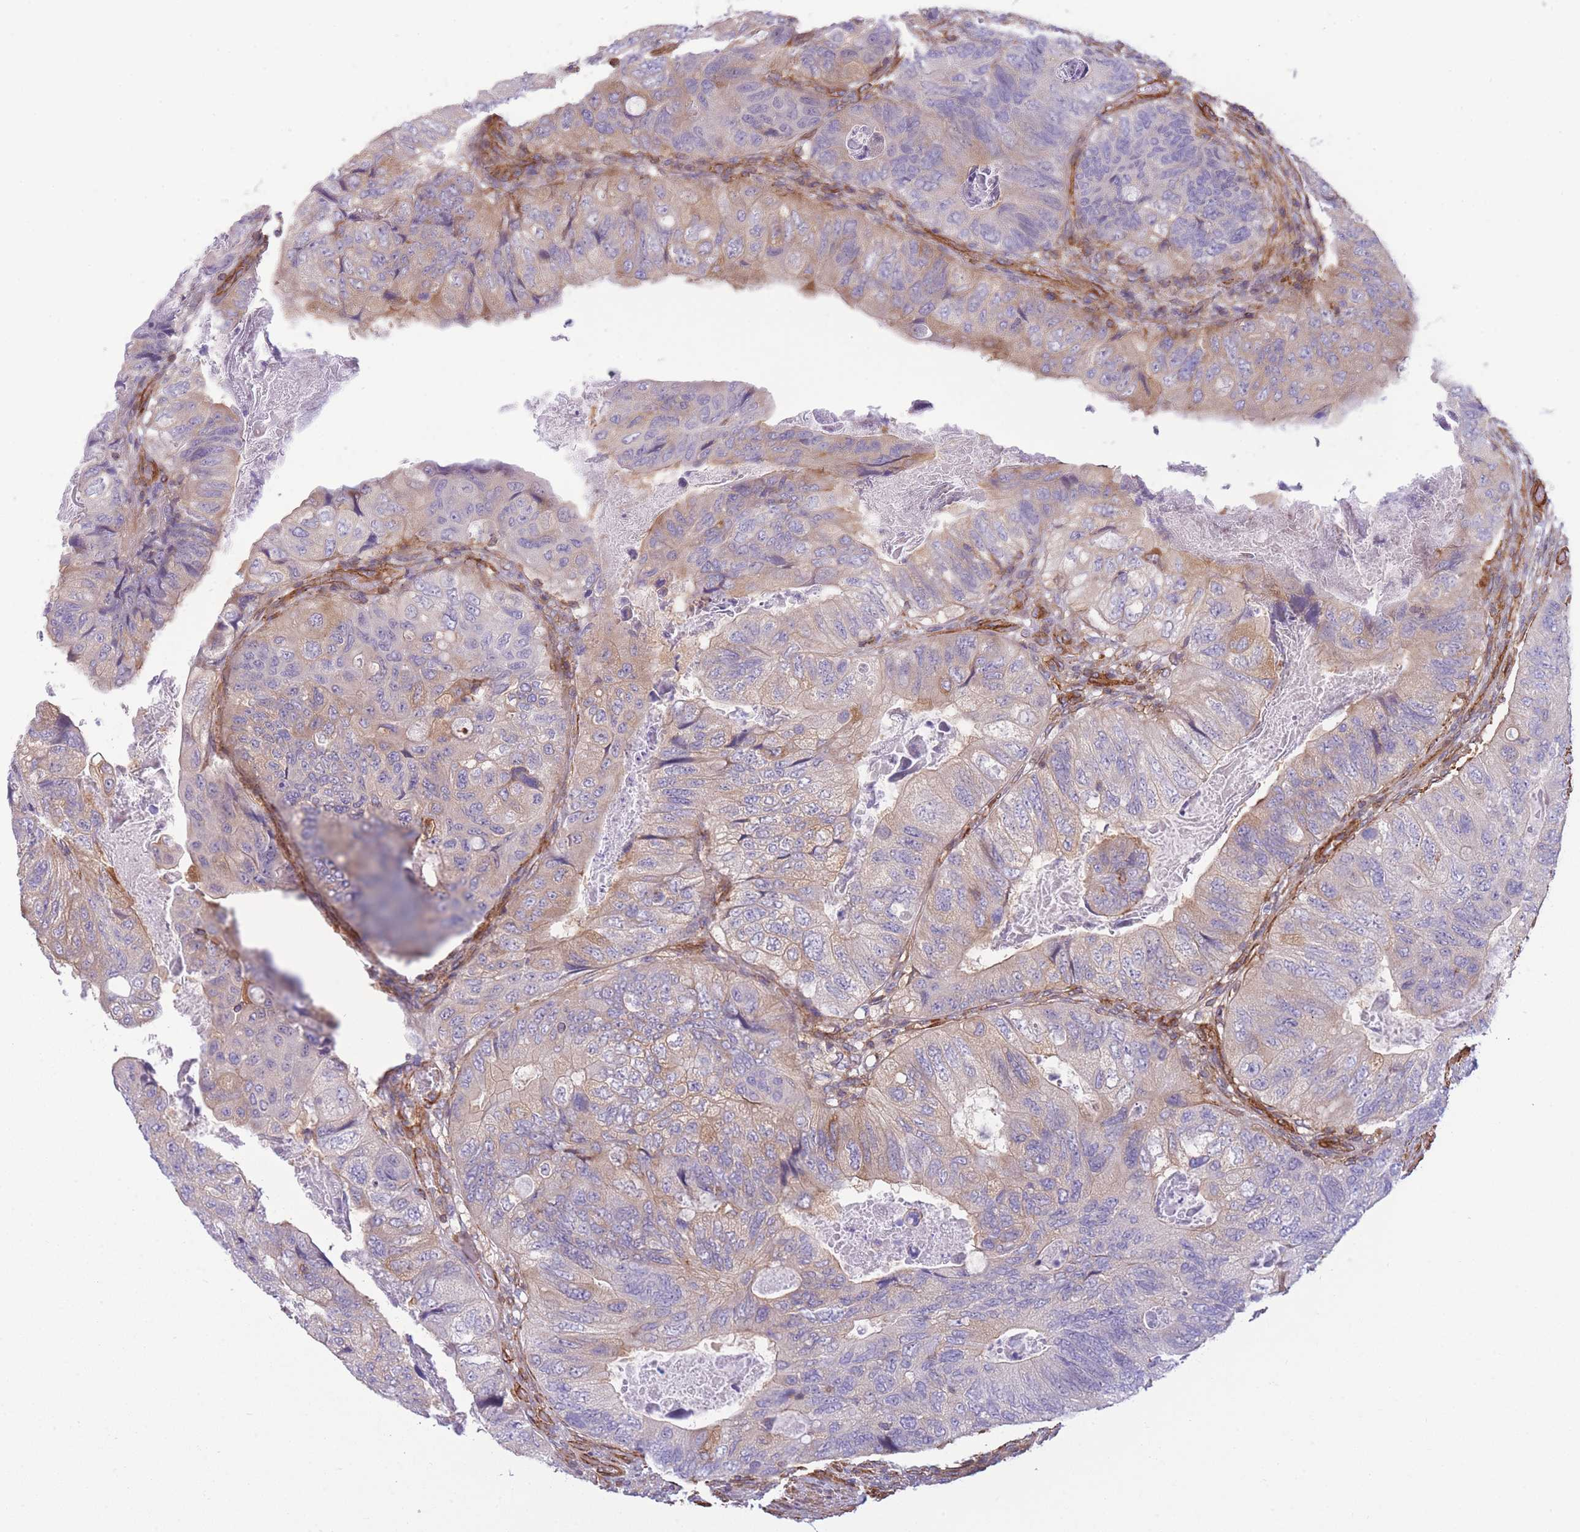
{"staining": {"intensity": "moderate", "quantity": "<25%", "location": "cytoplasmic/membranous"}, "tissue": "colorectal cancer", "cell_type": "Tumor cells", "image_type": "cancer", "snomed": [{"axis": "morphology", "description": "Adenocarcinoma, NOS"}, {"axis": "topography", "description": "Rectum"}], "caption": "An immunohistochemistry micrograph of neoplastic tissue is shown. Protein staining in brown shows moderate cytoplasmic/membranous positivity in adenocarcinoma (colorectal) within tumor cells.", "gene": "CDC25B", "patient": {"sex": "male", "age": 63}}